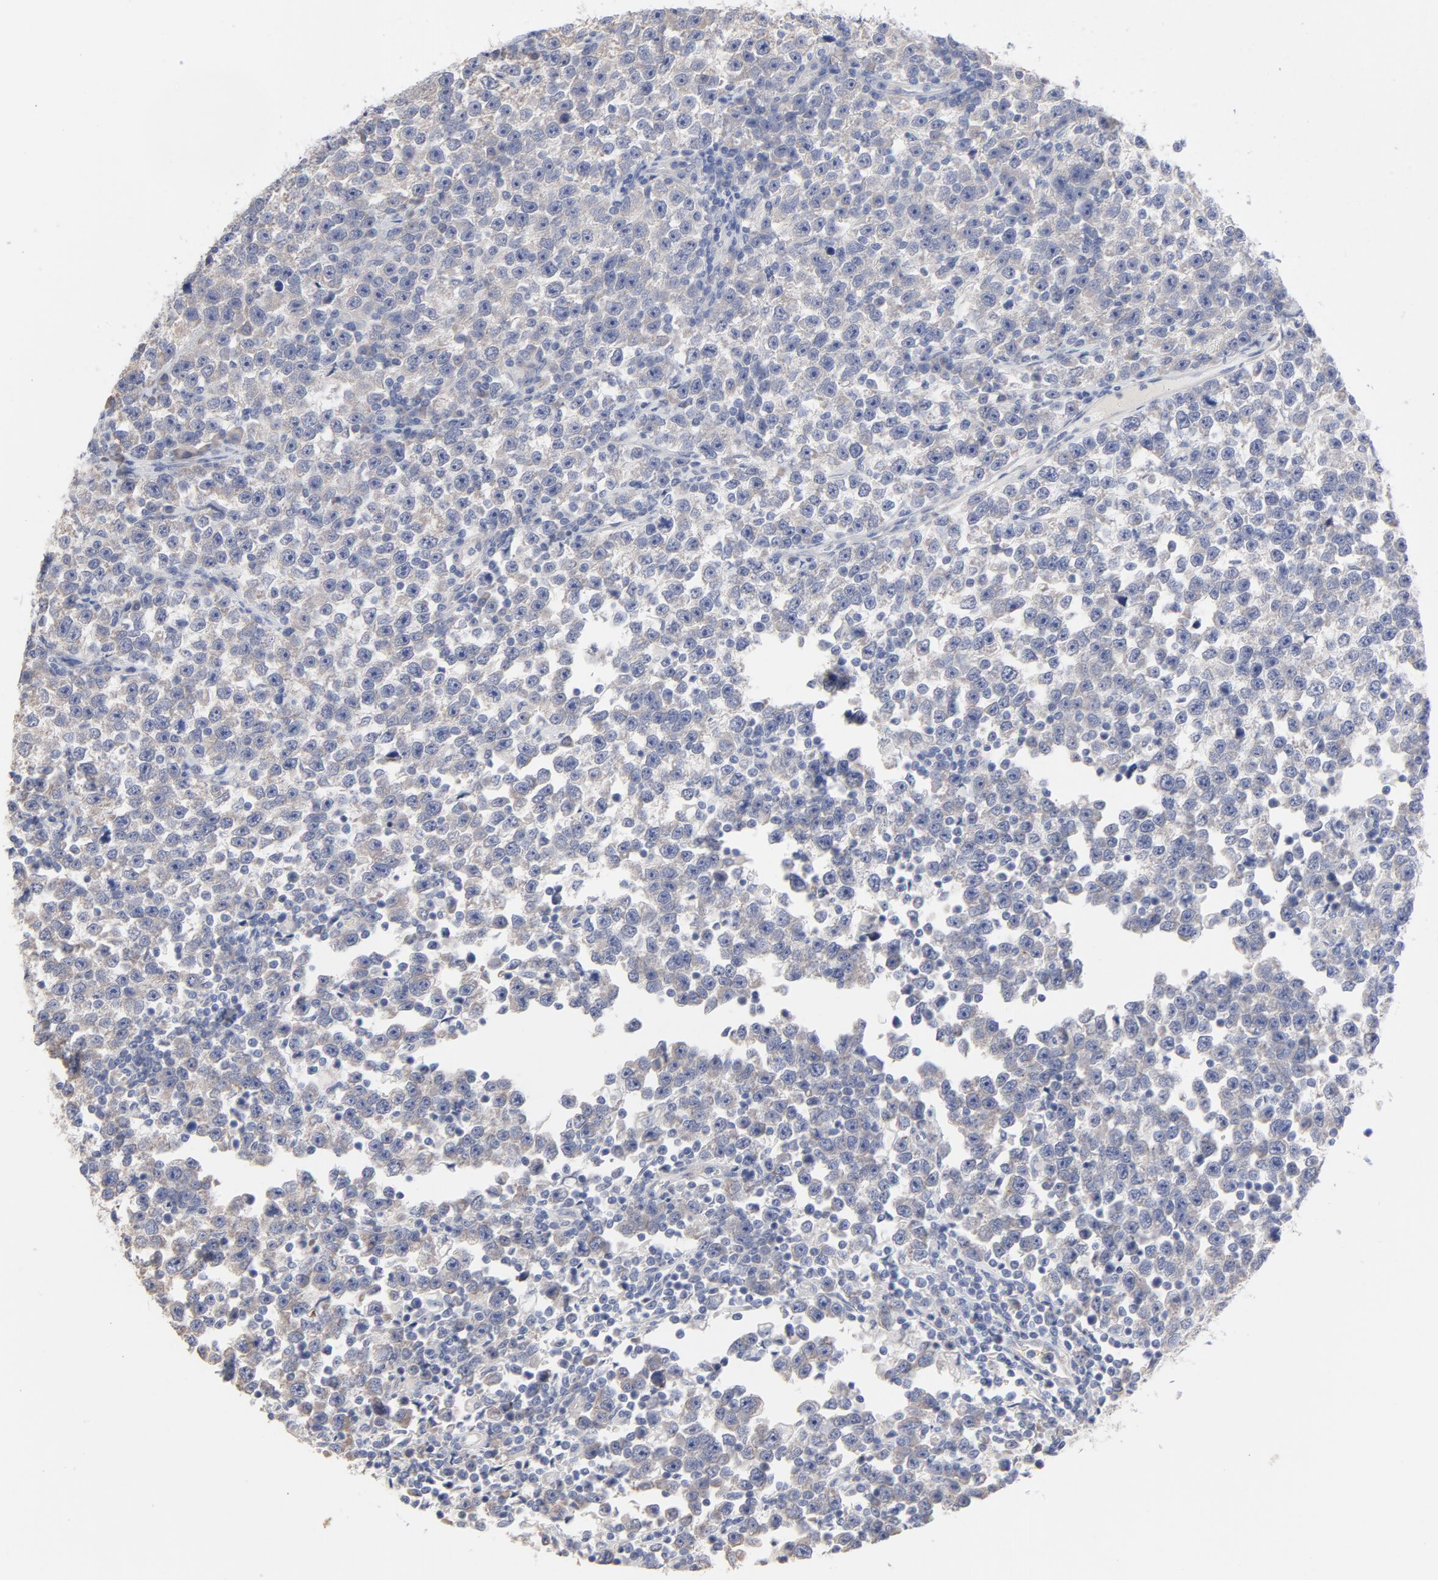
{"staining": {"intensity": "weak", "quantity": "25%-75%", "location": "cytoplasmic/membranous"}, "tissue": "testis cancer", "cell_type": "Tumor cells", "image_type": "cancer", "snomed": [{"axis": "morphology", "description": "Seminoma, NOS"}, {"axis": "topography", "description": "Testis"}], "caption": "The image exhibits a brown stain indicating the presence of a protein in the cytoplasmic/membranous of tumor cells in testis cancer.", "gene": "CPE", "patient": {"sex": "male", "age": 43}}